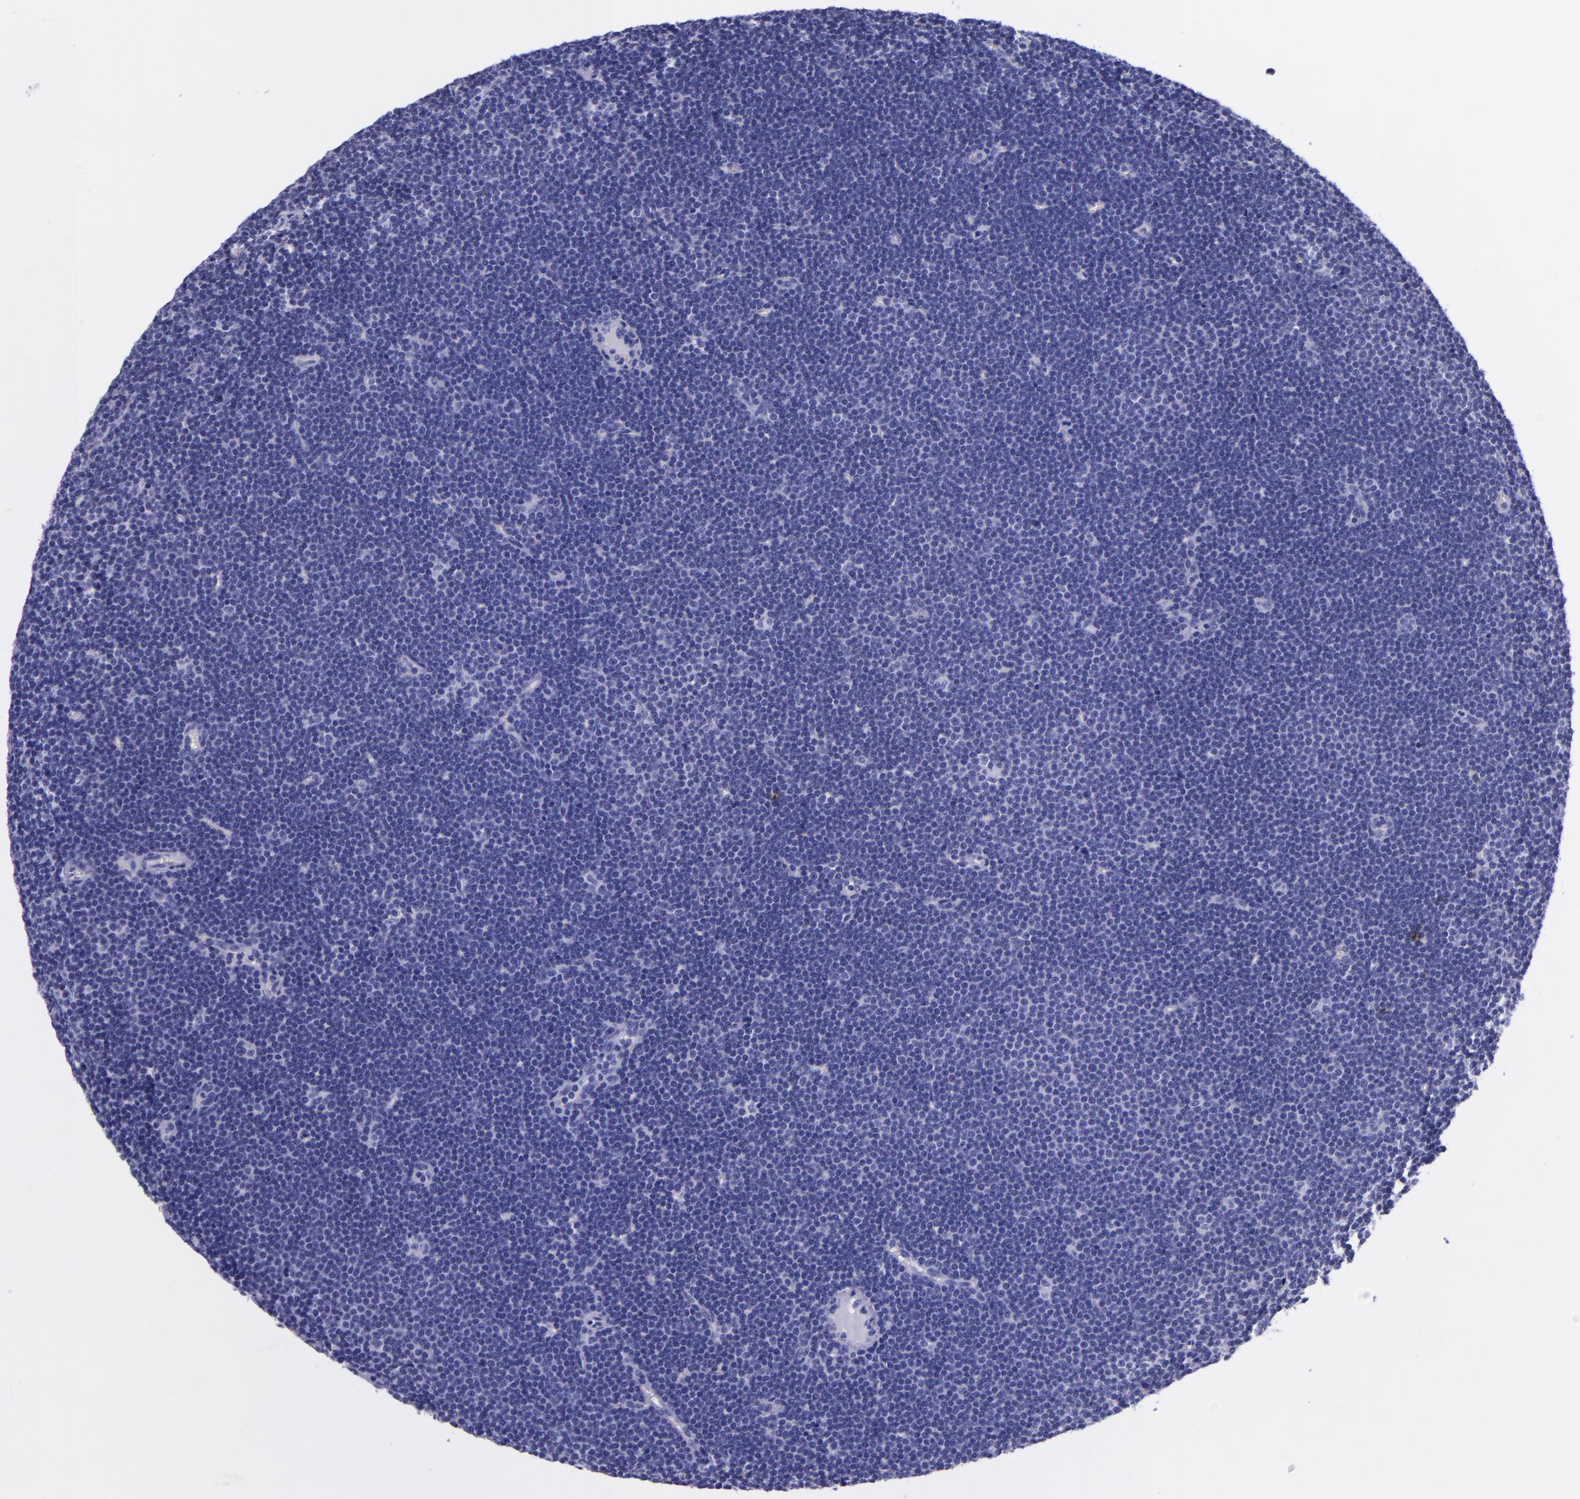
{"staining": {"intensity": "negative", "quantity": "none", "location": "none"}, "tissue": "lymphoma", "cell_type": "Tumor cells", "image_type": "cancer", "snomed": [{"axis": "morphology", "description": "Malignant lymphoma, non-Hodgkin's type, Low grade"}, {"axis": "topography", "description": "Lymph node"}], "caption": "Tumor cells show no significant staining in low-grade malignant lymphoma, non-Hodgkin's type. The staining is performed using DAB (3,3'-diaminobenzidine) brown chromogen with nuclei counter-stained in using hematoxylin.", "gene": "MBP", "patient": {"sex": "female", "age": 73}}